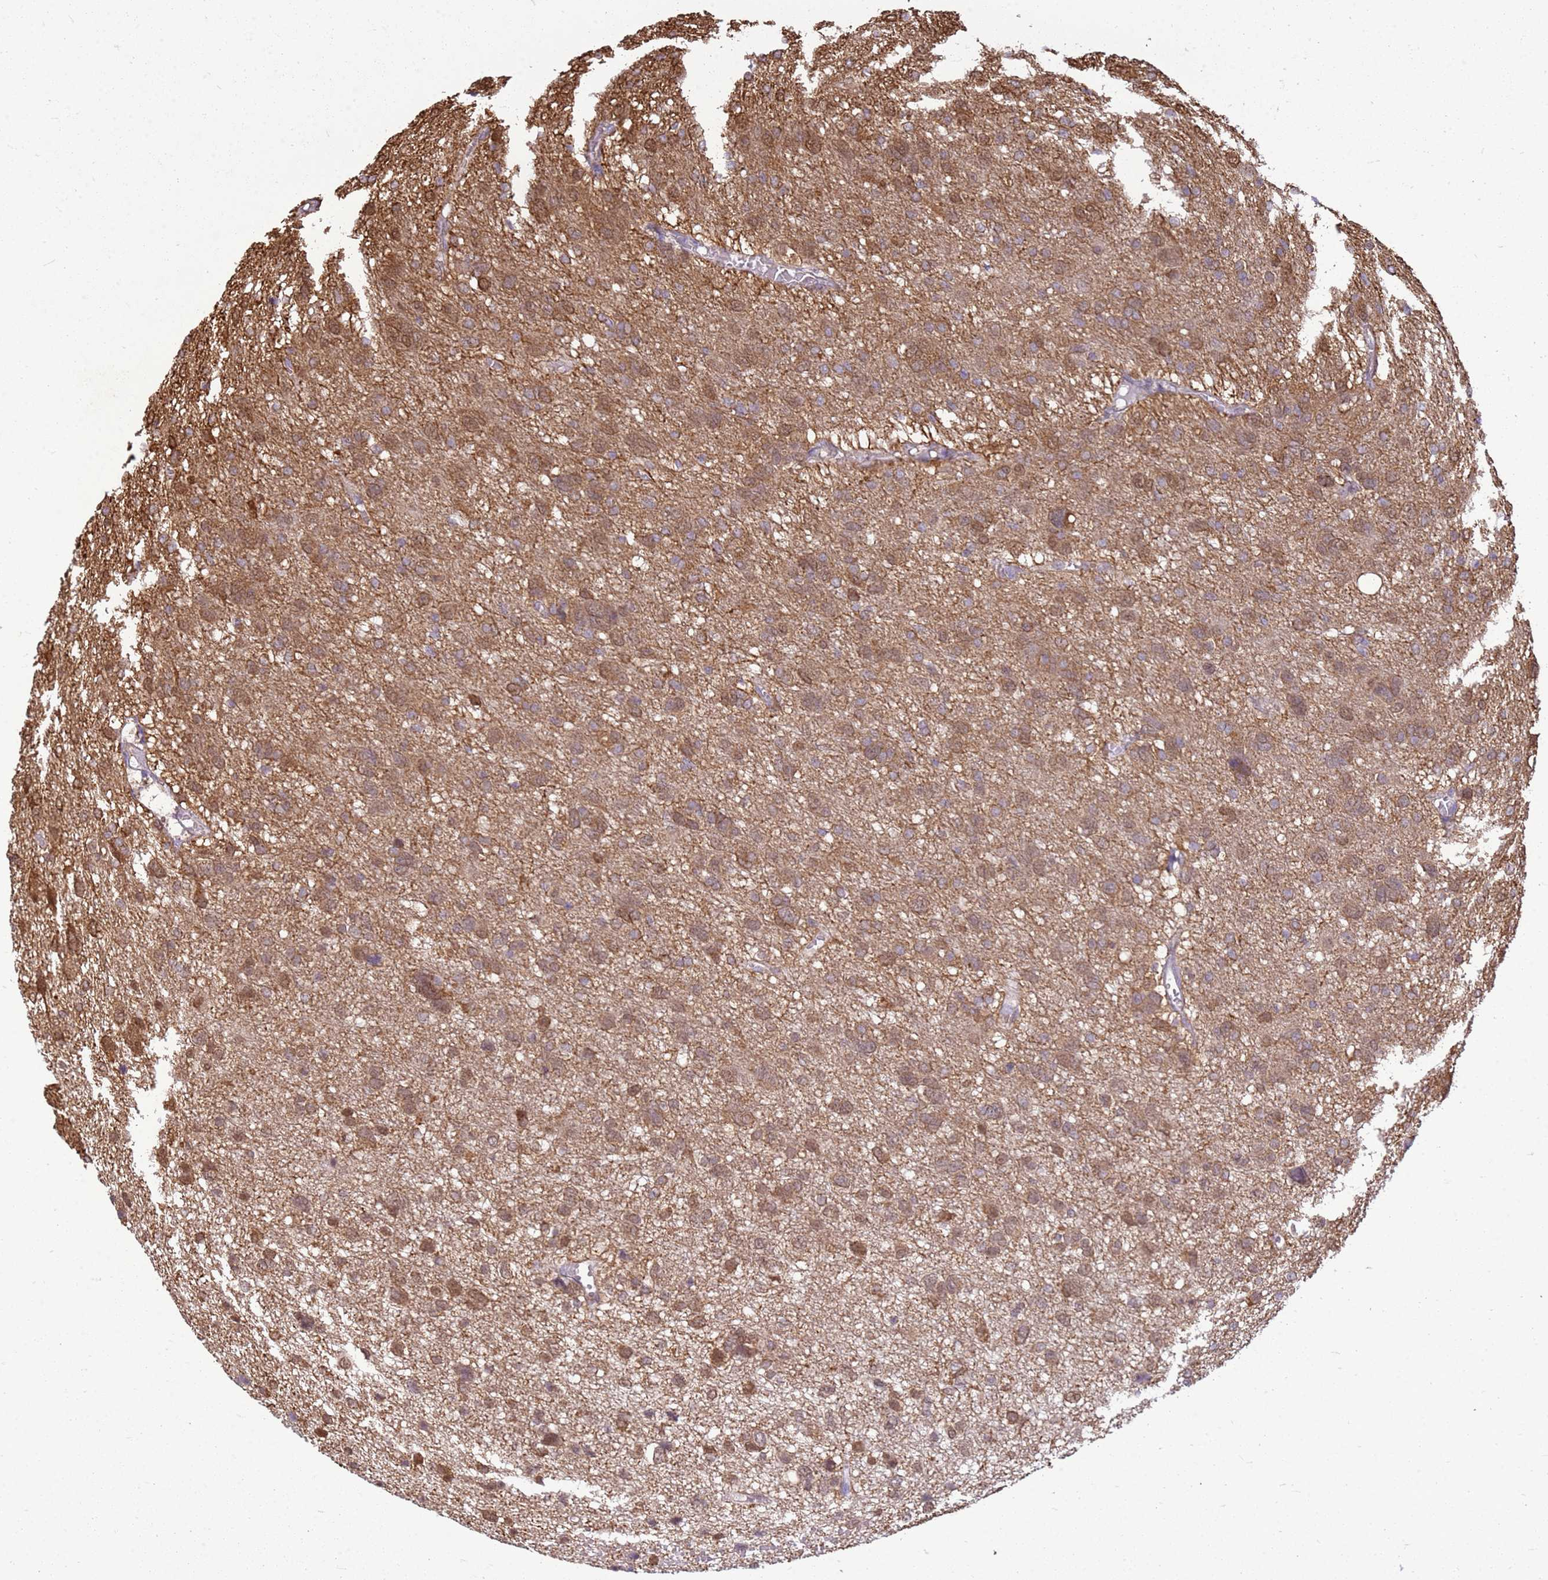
{"staining": {"intensity": "moderate", "quantity": ">75%", "location": "cytoplasmic/membranous"}, "tissue": "glioma", "cell_type": "Tumor cells", "image_type": "cancer", "snomed": [{"axis": "morphology", "description": "Glioma, malignant, High grade"}, {"axis": "topography", "description": "Brain"}], "caption": "IHC image of neoplastic tissue: human glioma stained using IHC reveals medium levels of moderate protein expression localized specifically in the cytoplasmic/membranous of tumor cells, appearing as a cytoplasmic/membranous brown color.", "gene": "YWHAE", "patient": {"sex": "female", "age": 59}}